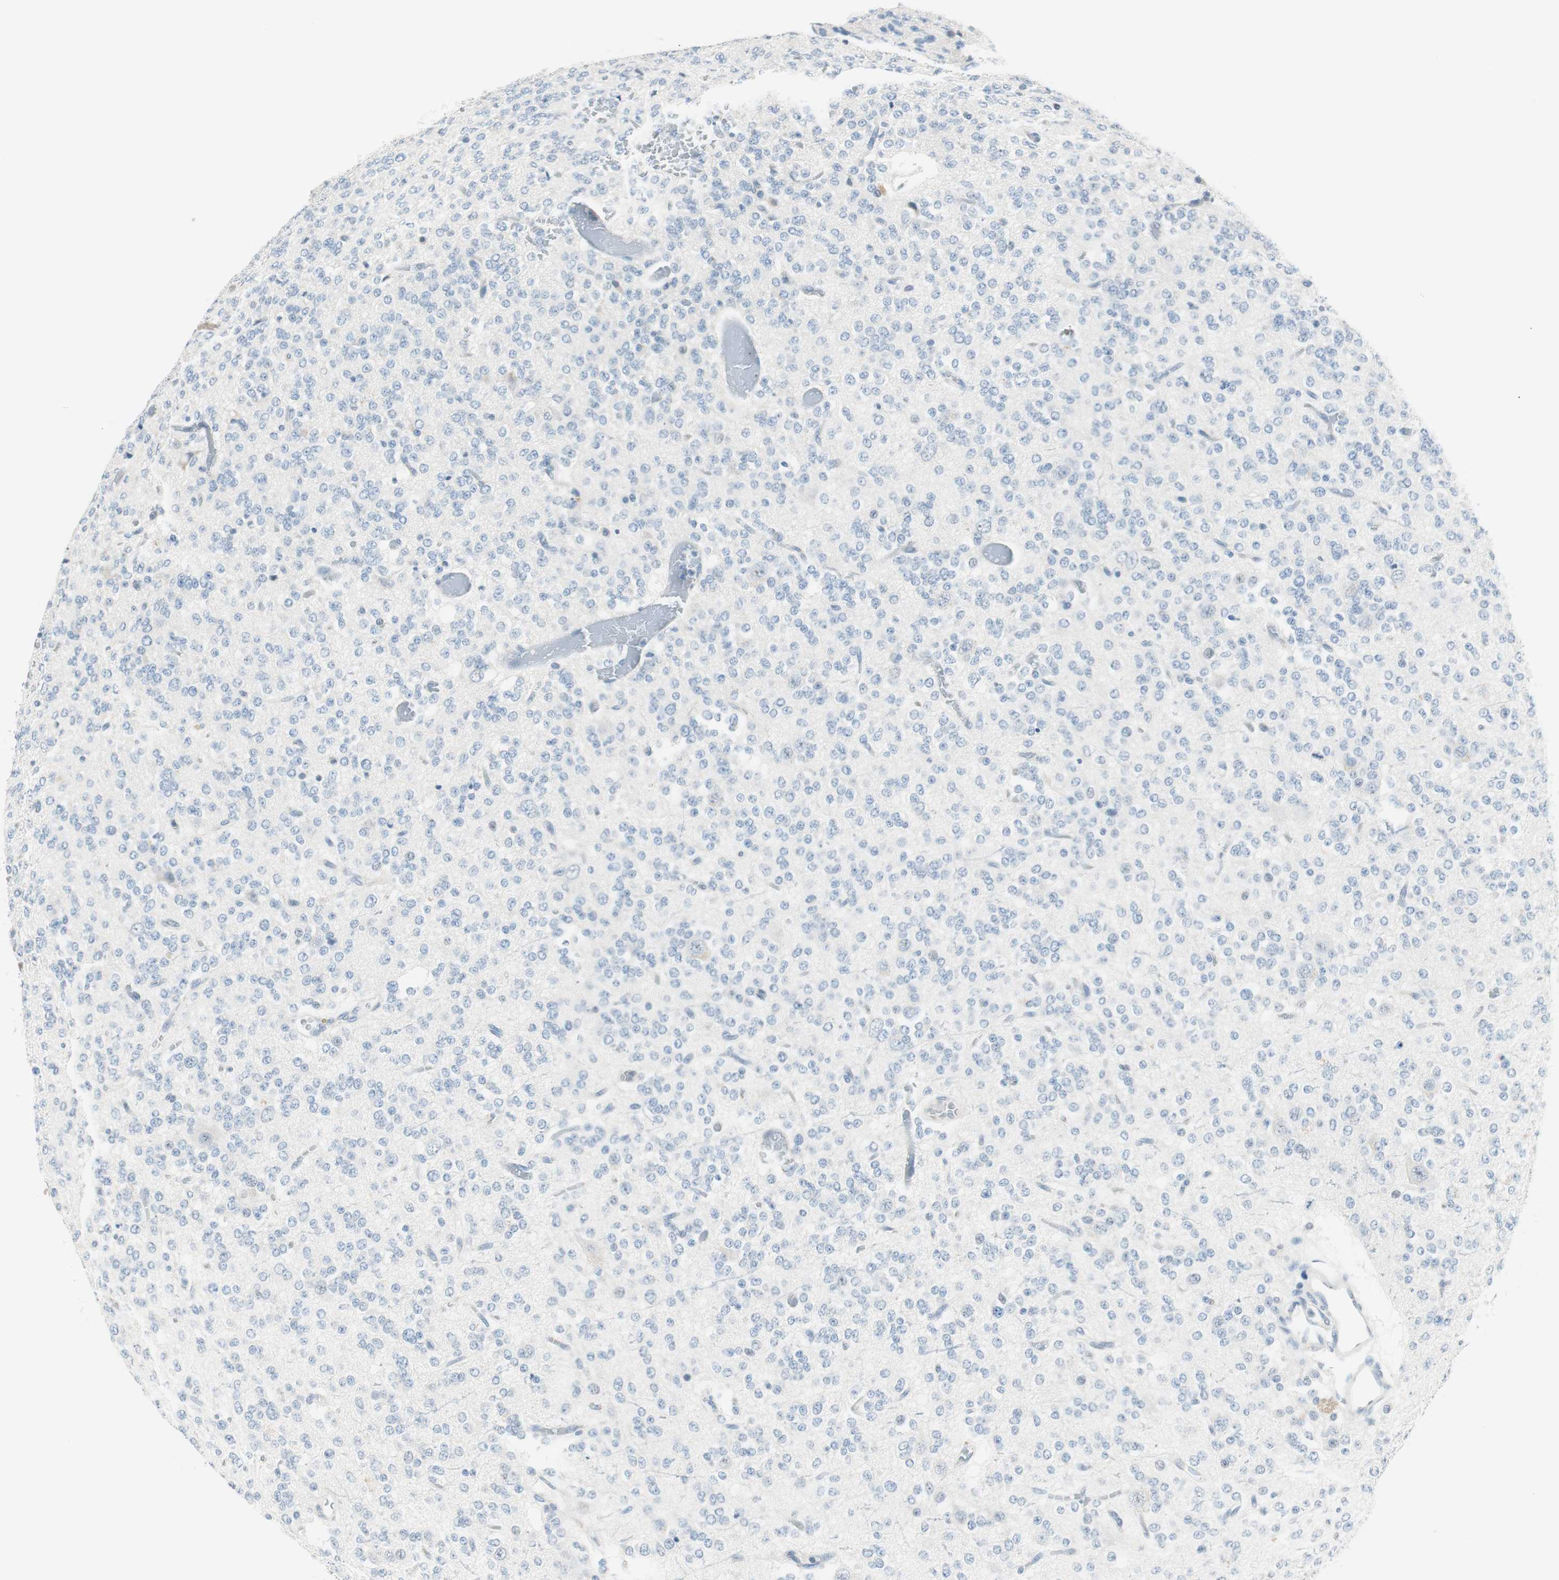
{"staining": {"intensity": "negative", "quantity": "none", "location": "none"}, "tissue": "glioma", "cell_type": "Tumor cells", "image_type": "cancer", "snomed": [{"axis": "morphology", "description": "Glioma, malignant, Low grade"}, {"axis": "topography", "description": "Brain"}], "caption": "Tumor cells are negative for brown protein staining in glioma.", "gene": "HOXB13", "patient": {"sex": "male", "age": 38}}